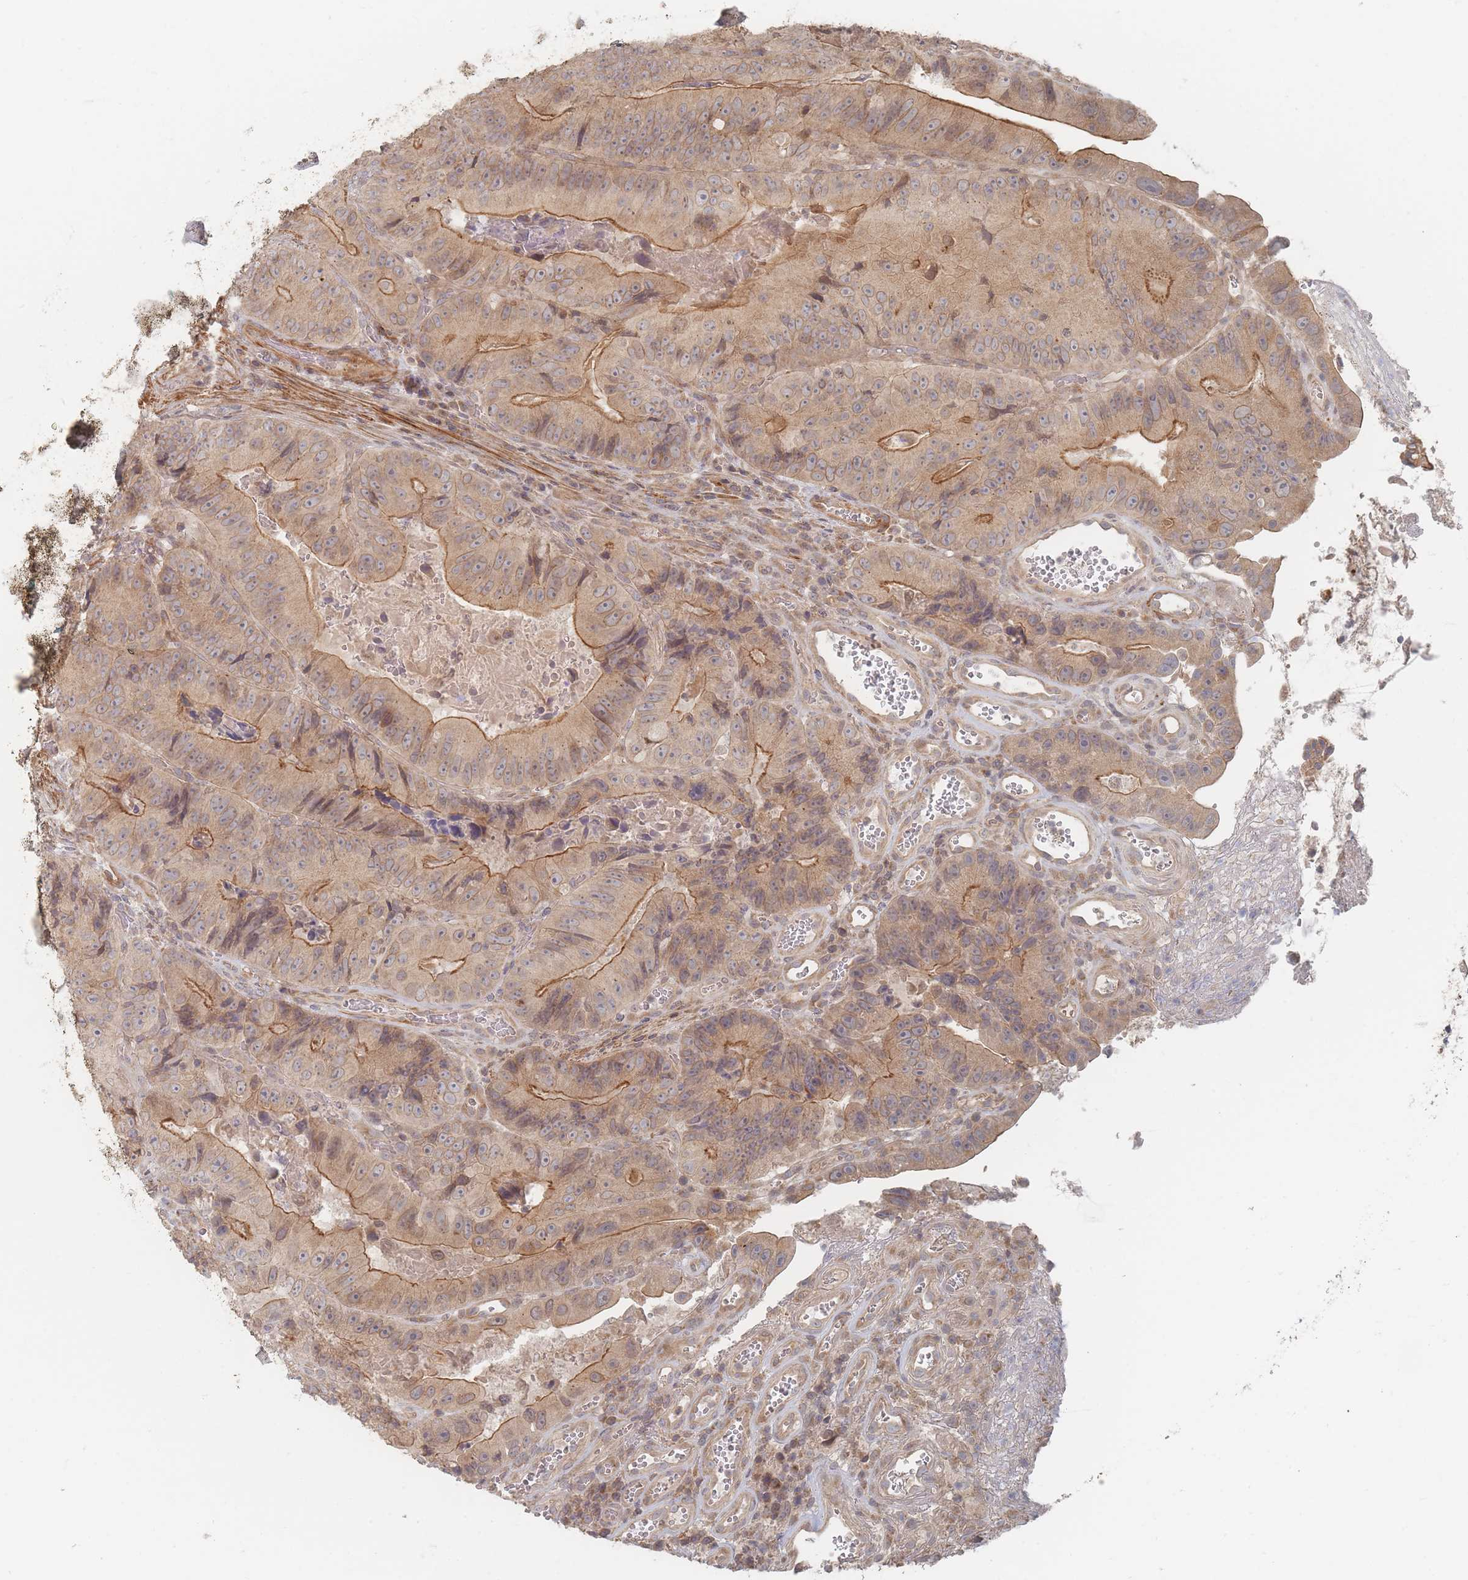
{"staining": {"intensity": "moderate", "quantity": ">75%", "location": "cytoplasmic/membranous"}, "tissue": "colorectal cancer", "cell_type": "Tumor cells", "image_type": "cancer", "snomed": [{"axis": "morphology", "description": "Adenocarcinoma, NOS"}, {"axis": "topography", "description": "Colon"}], "caption": "Immunohistochemical staining of human colorectal cancer (adenocarcinoma) shows medium levels of moderate cytoplasmic/membranous expression in approximately >75% of tumor cells.", "gene": "GLE1", "patient": {"sex": "female", "age": 86}}